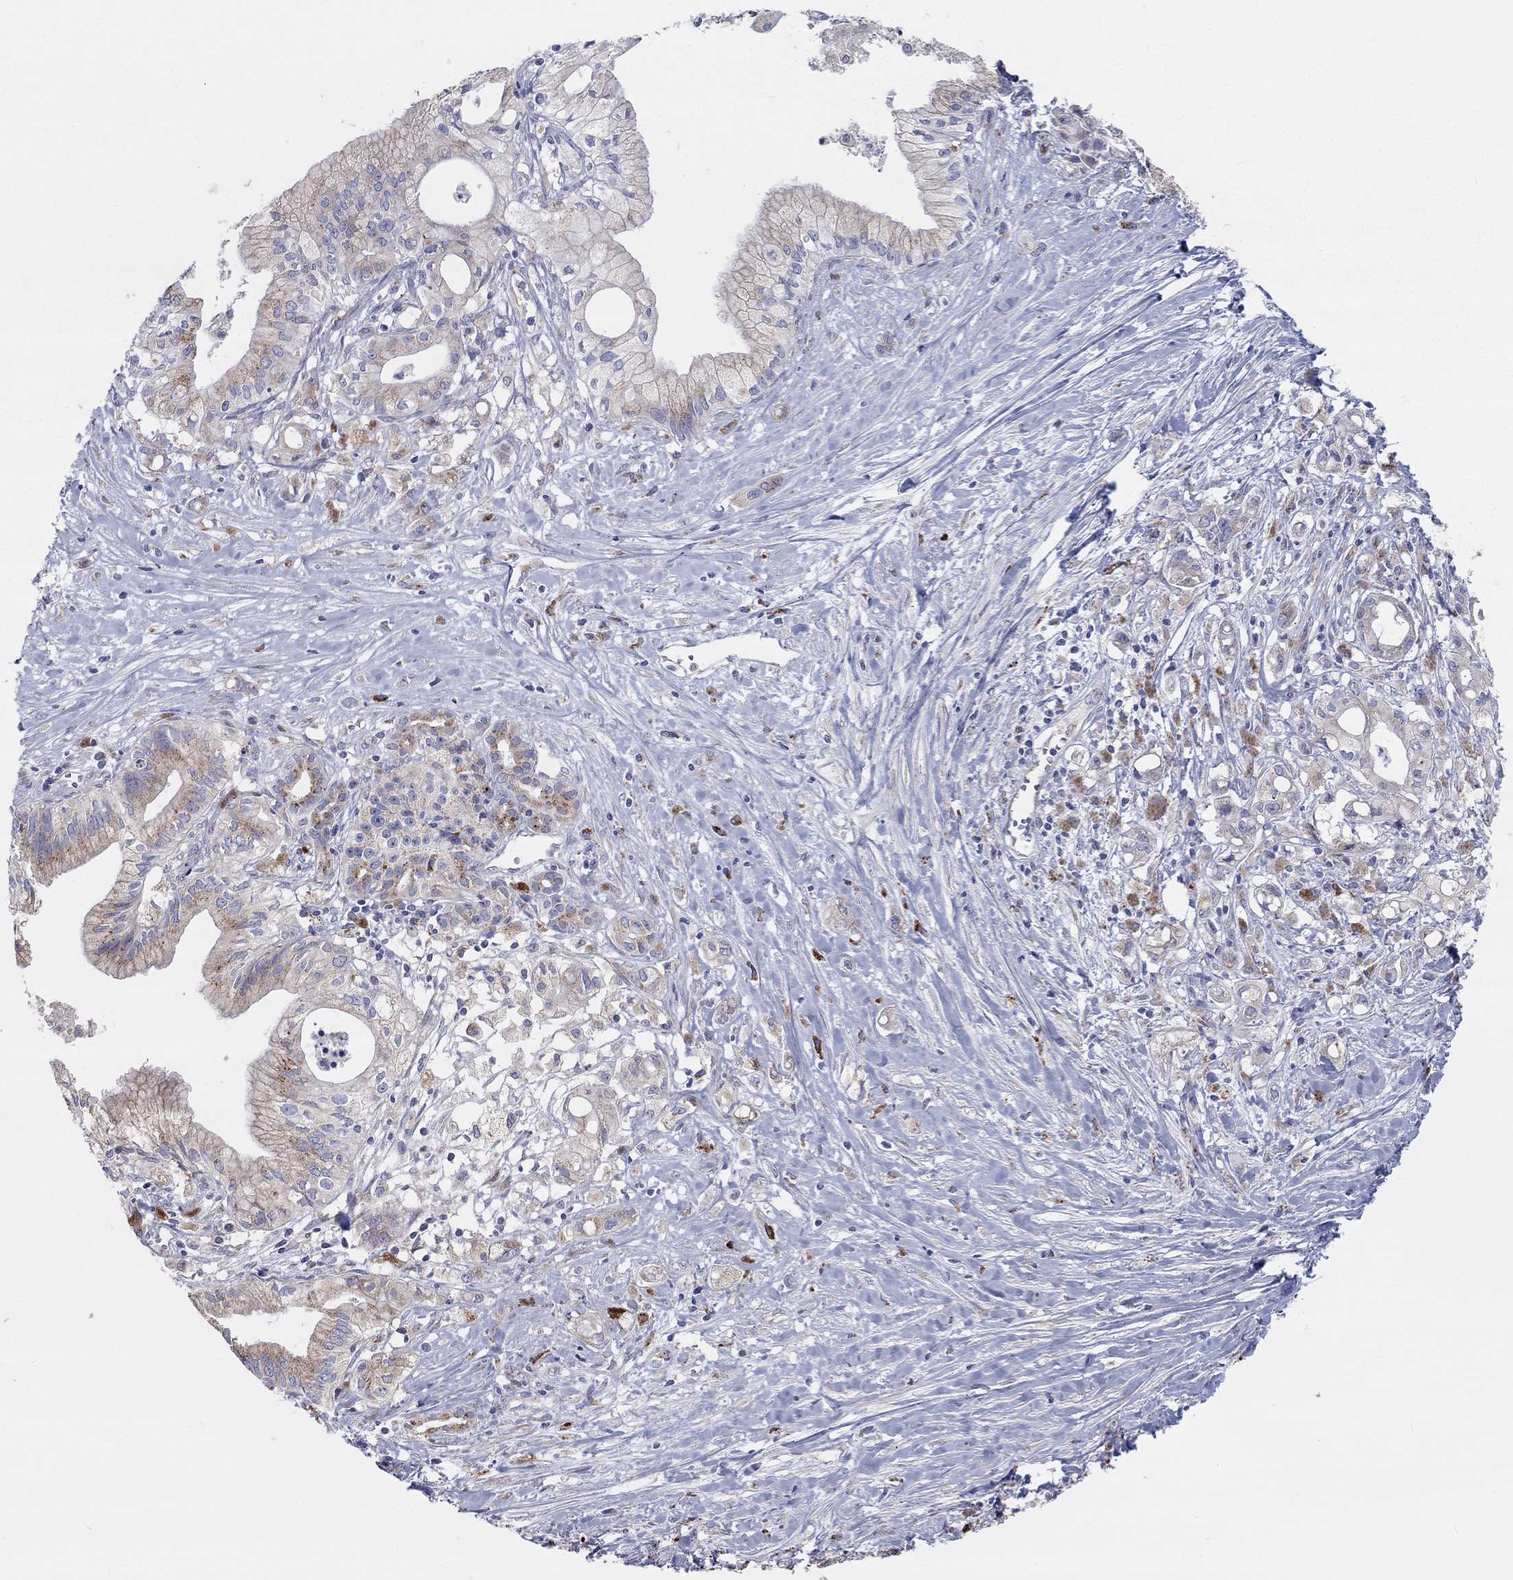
{"staining": {"intensity": "moderate", "quantity": "<25%", "location": "cytoplasmic/membranous"}, "tissue": "pancreatic cancer", "cell_type": "Tumor cells", "image_type": "cancer", "snomed": [{"axis": "morphology", "description": "Adenocarcinoma, NOS"}, {"axis": "topography", "description": "Pancreas"}], "caption": "A micrograph of pancreatic cancer stained for a protein reveals moderate cytoplasmic/membranous brown staining in tumor cells.", "gene": "BCO2", "patient": {"sex": "male", "age": 71}}